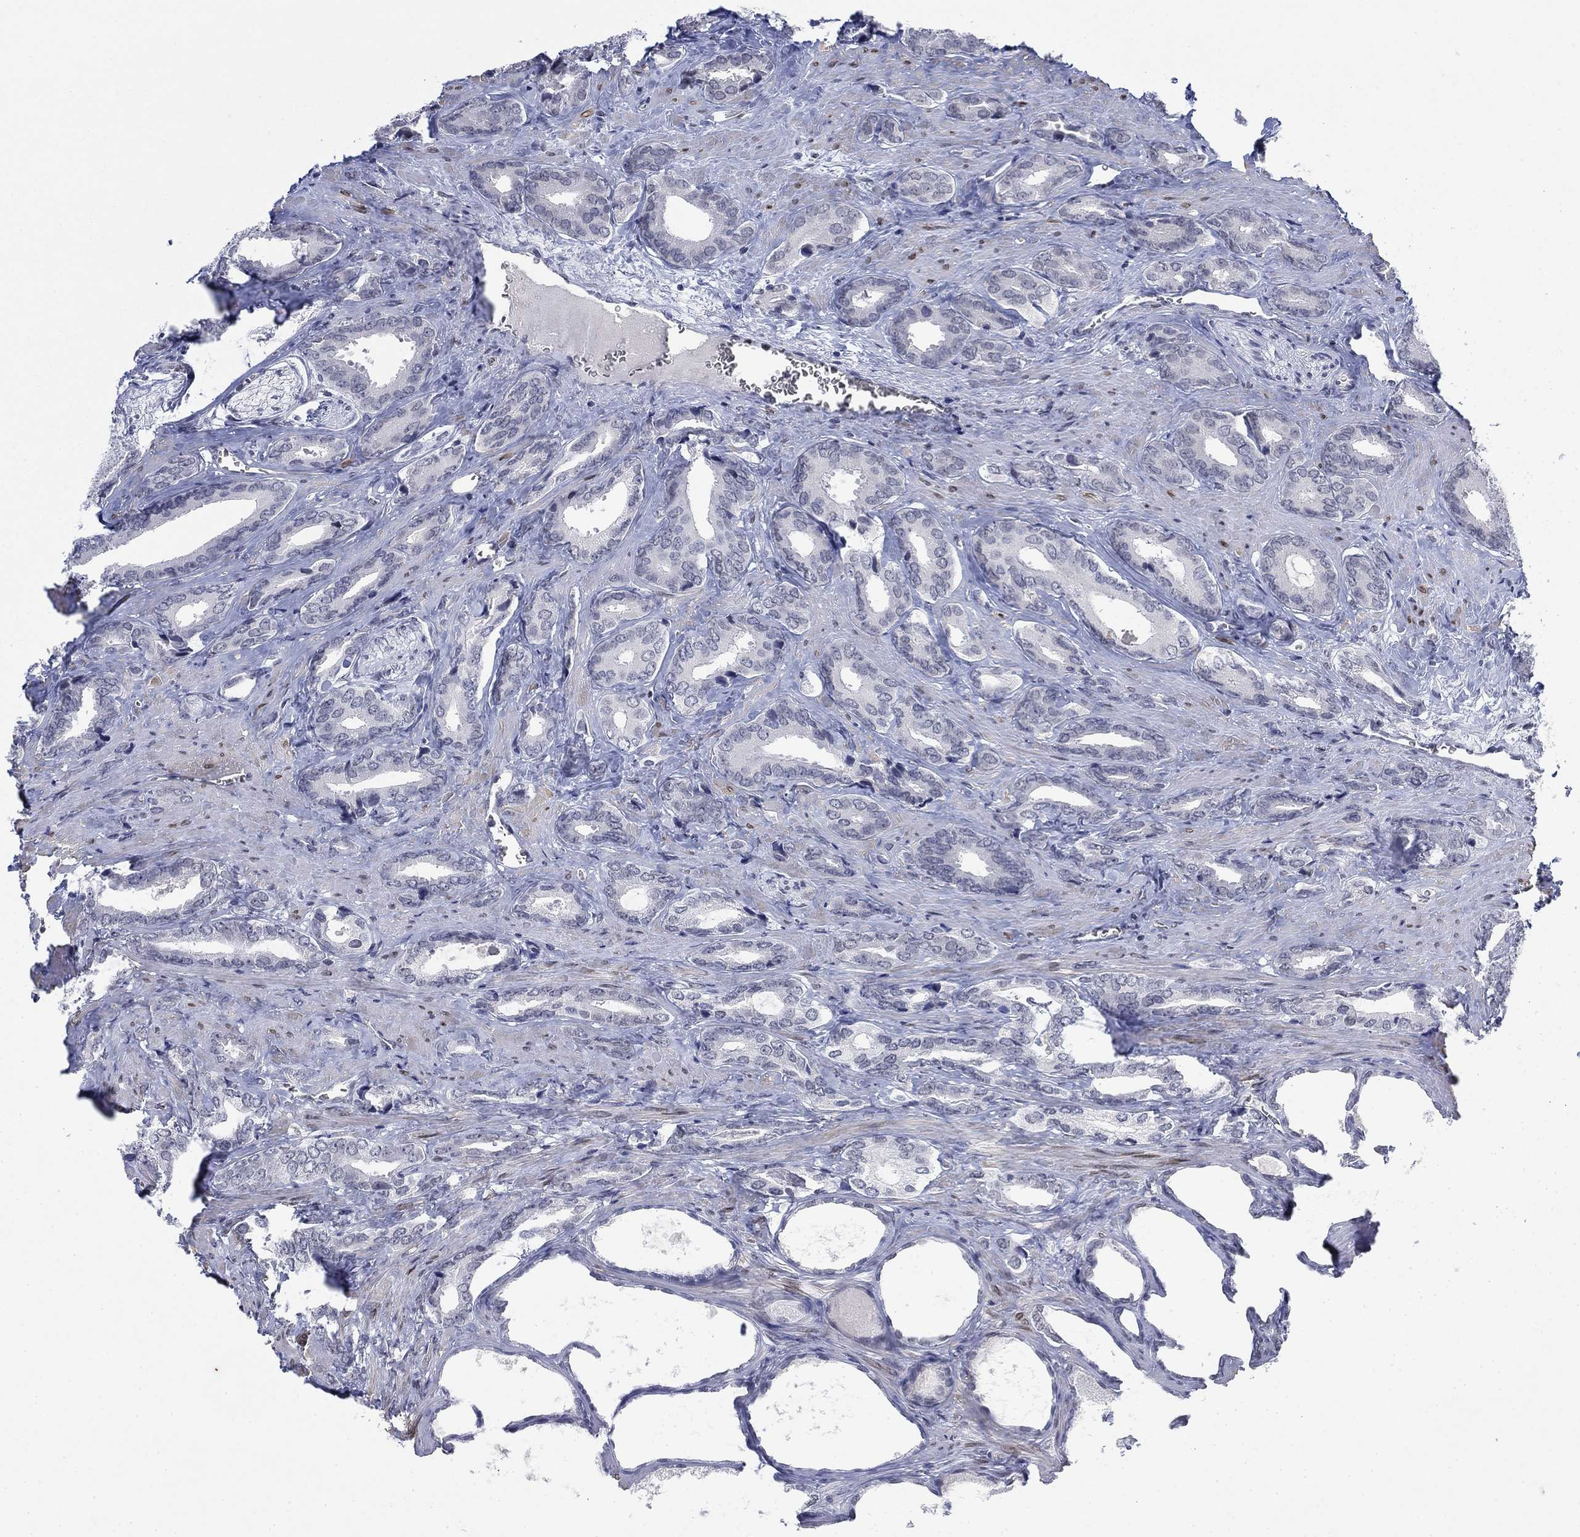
{"staining": {"intensity": "negative", "quantity": "none", "location": "none"}, "tissue": "prostate cancer", "cell_type": "Tumor cells", "image_type": "cancer", "snomed": [{"axis": "morphology", "description": "Adenocarcinoma, NOS"}, {"axis": "topography", "description": "Prostate"}], "caption": "Image shows no significant protein positivity in tumor cells of adenocarcinoma (prostate).", "gene": "TOR1AIP1", "patient": {"sex": "male", "age": 66}}